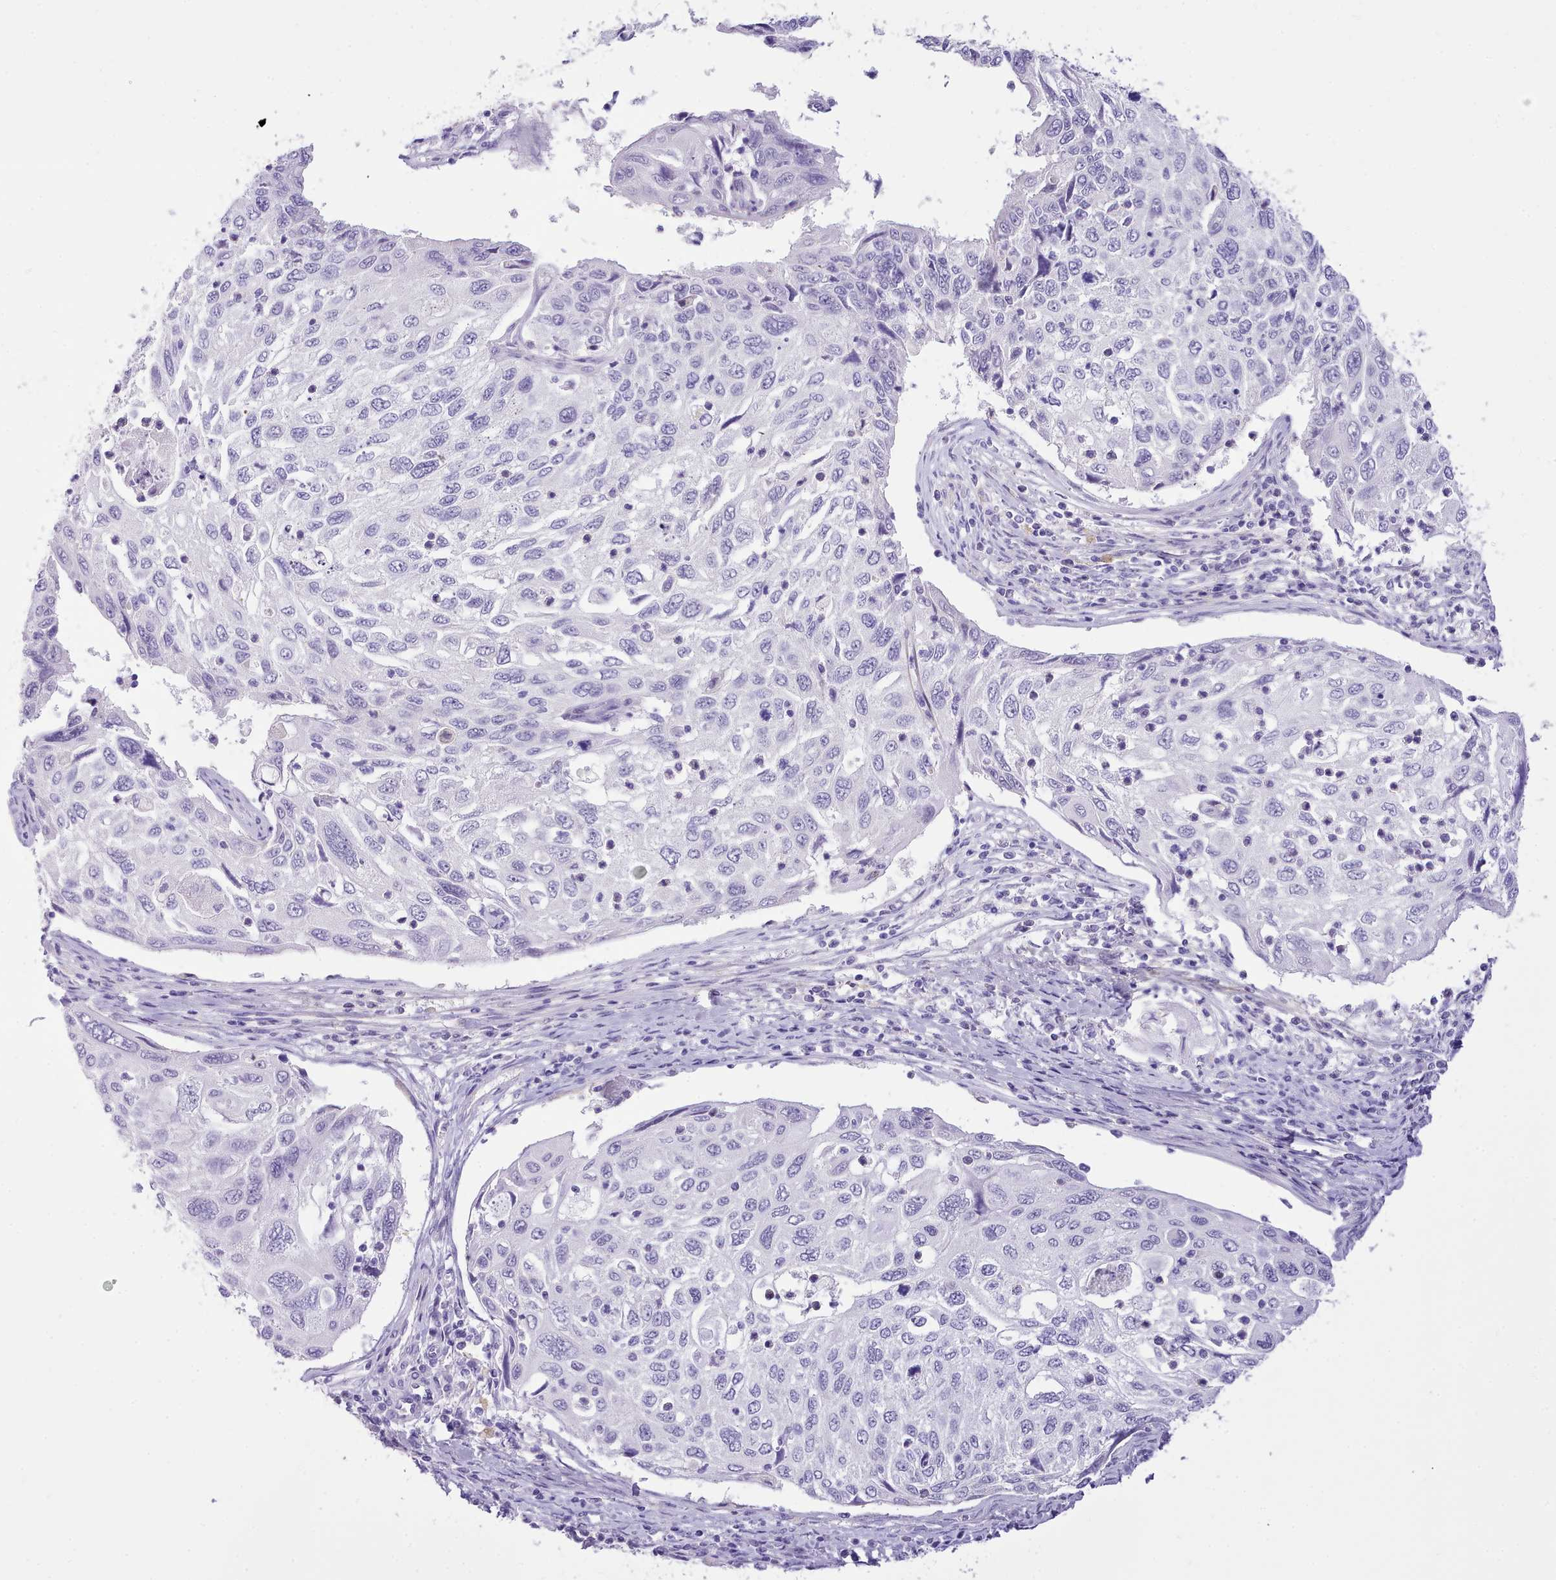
{"staining": {"intensity": "negative", "quantity": "none", "location": "none"}, "tissue": "cervical cancer", "cell_type": "Tumor cells", "image_type": "cancer", "snomed": [{"axis": "morphology", "description": "Squamous cell carcinoma, NOS"}, {"axis": "topography", "description": "Cervix"}], "caption": "Human cervical cancer (squamous cell carcinoma) stained for a protein using IHC reveals no positivity in tumor cells.", "gene": "LRRC37A", "patient": {"sex": "female", "age": 70}}